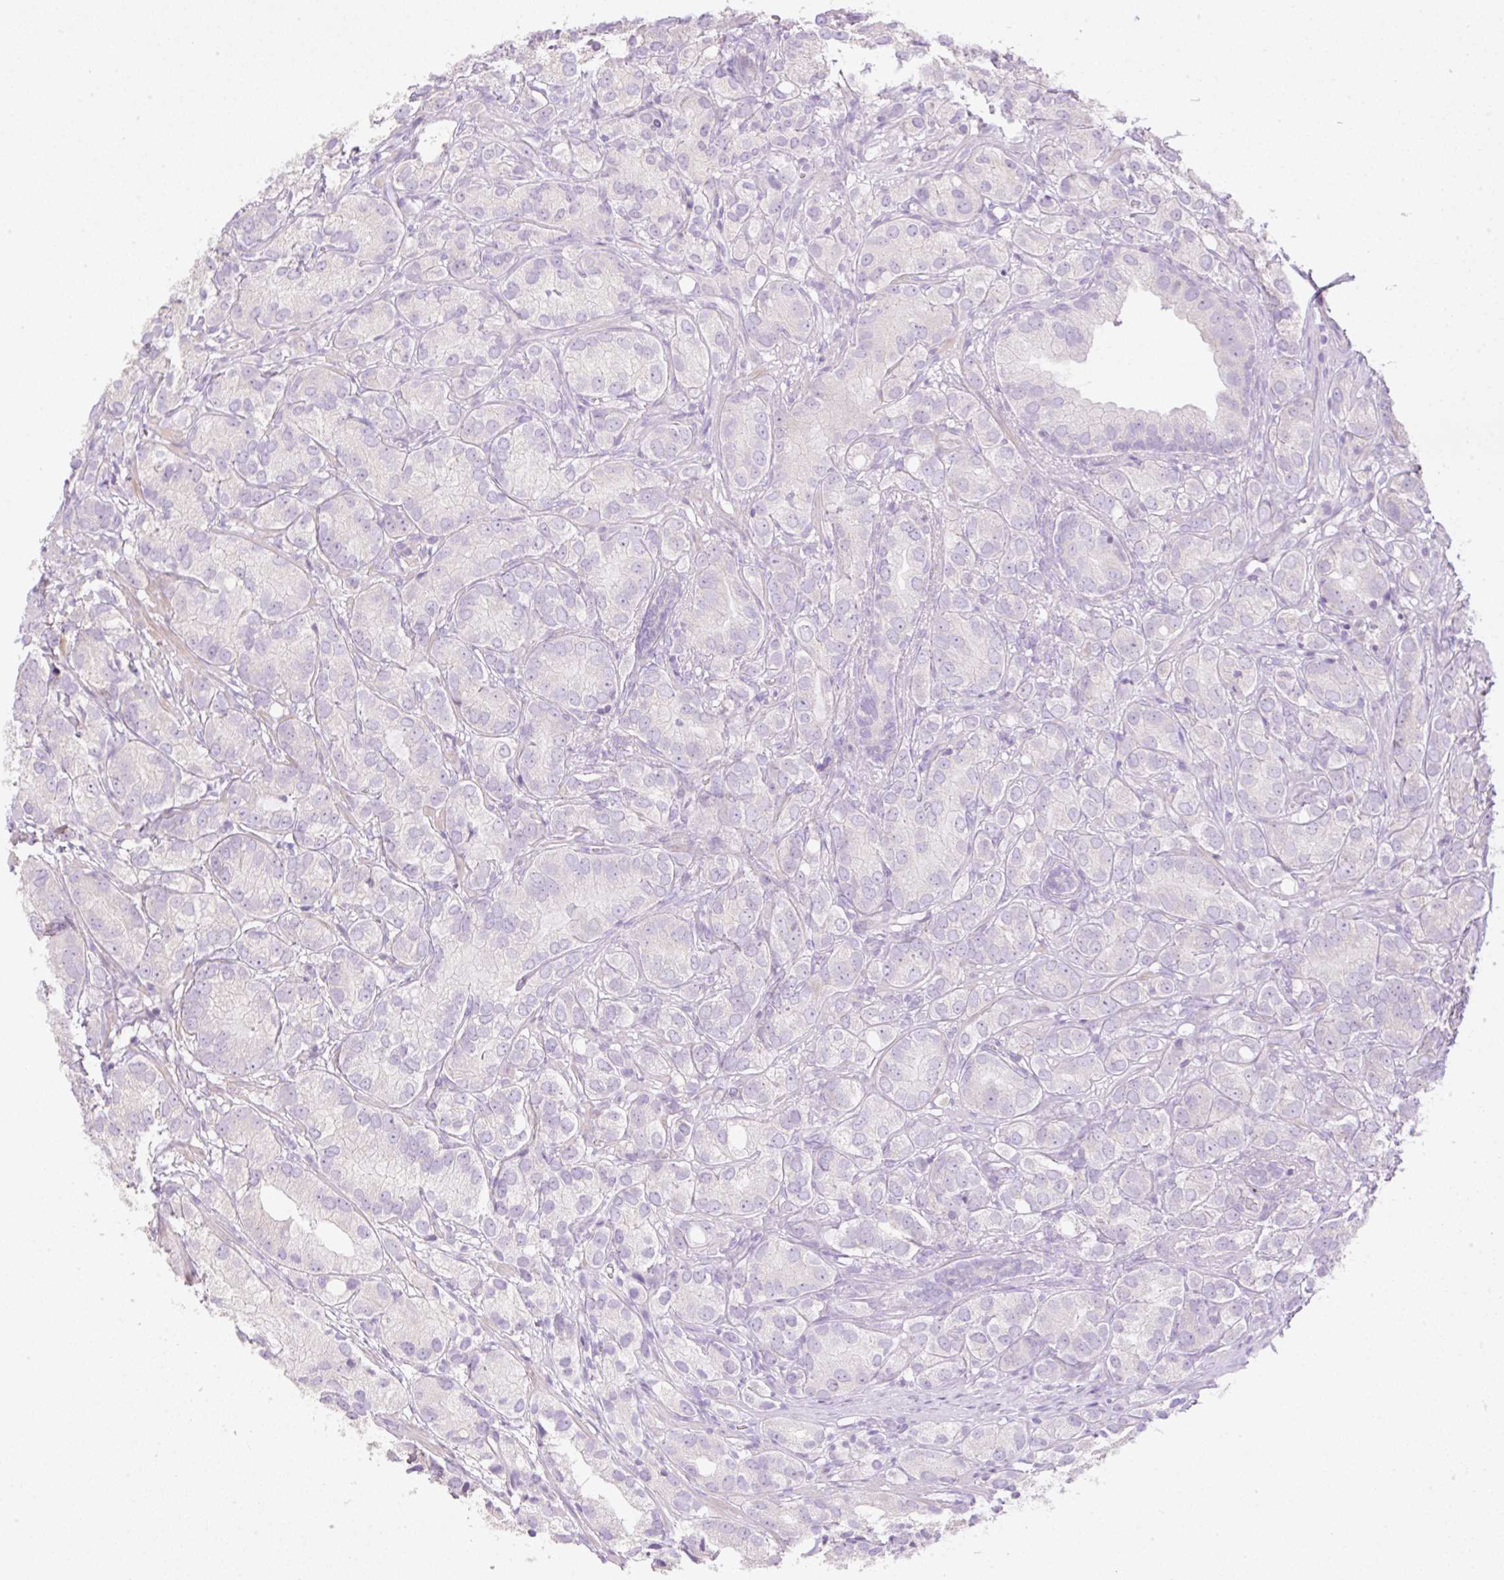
{"staining": {"intensity": "negative", "quantity": "none", "location": "none"}, "tissue": "prostate cancer", "cell_type": "Tumor cells", "image_type": "cancer", "snomed": [{"axis": "morphology", "description": "Adenocarcinoma, High grade"}, {"axis": "topography", "description": "Prostate"}], "caption": "Prostate cancer stained for a protein using immunohistochemistry reveals no staining tumor cells.", "gene": "VPS25", "patient": {"sex": "male", "age": 82}}